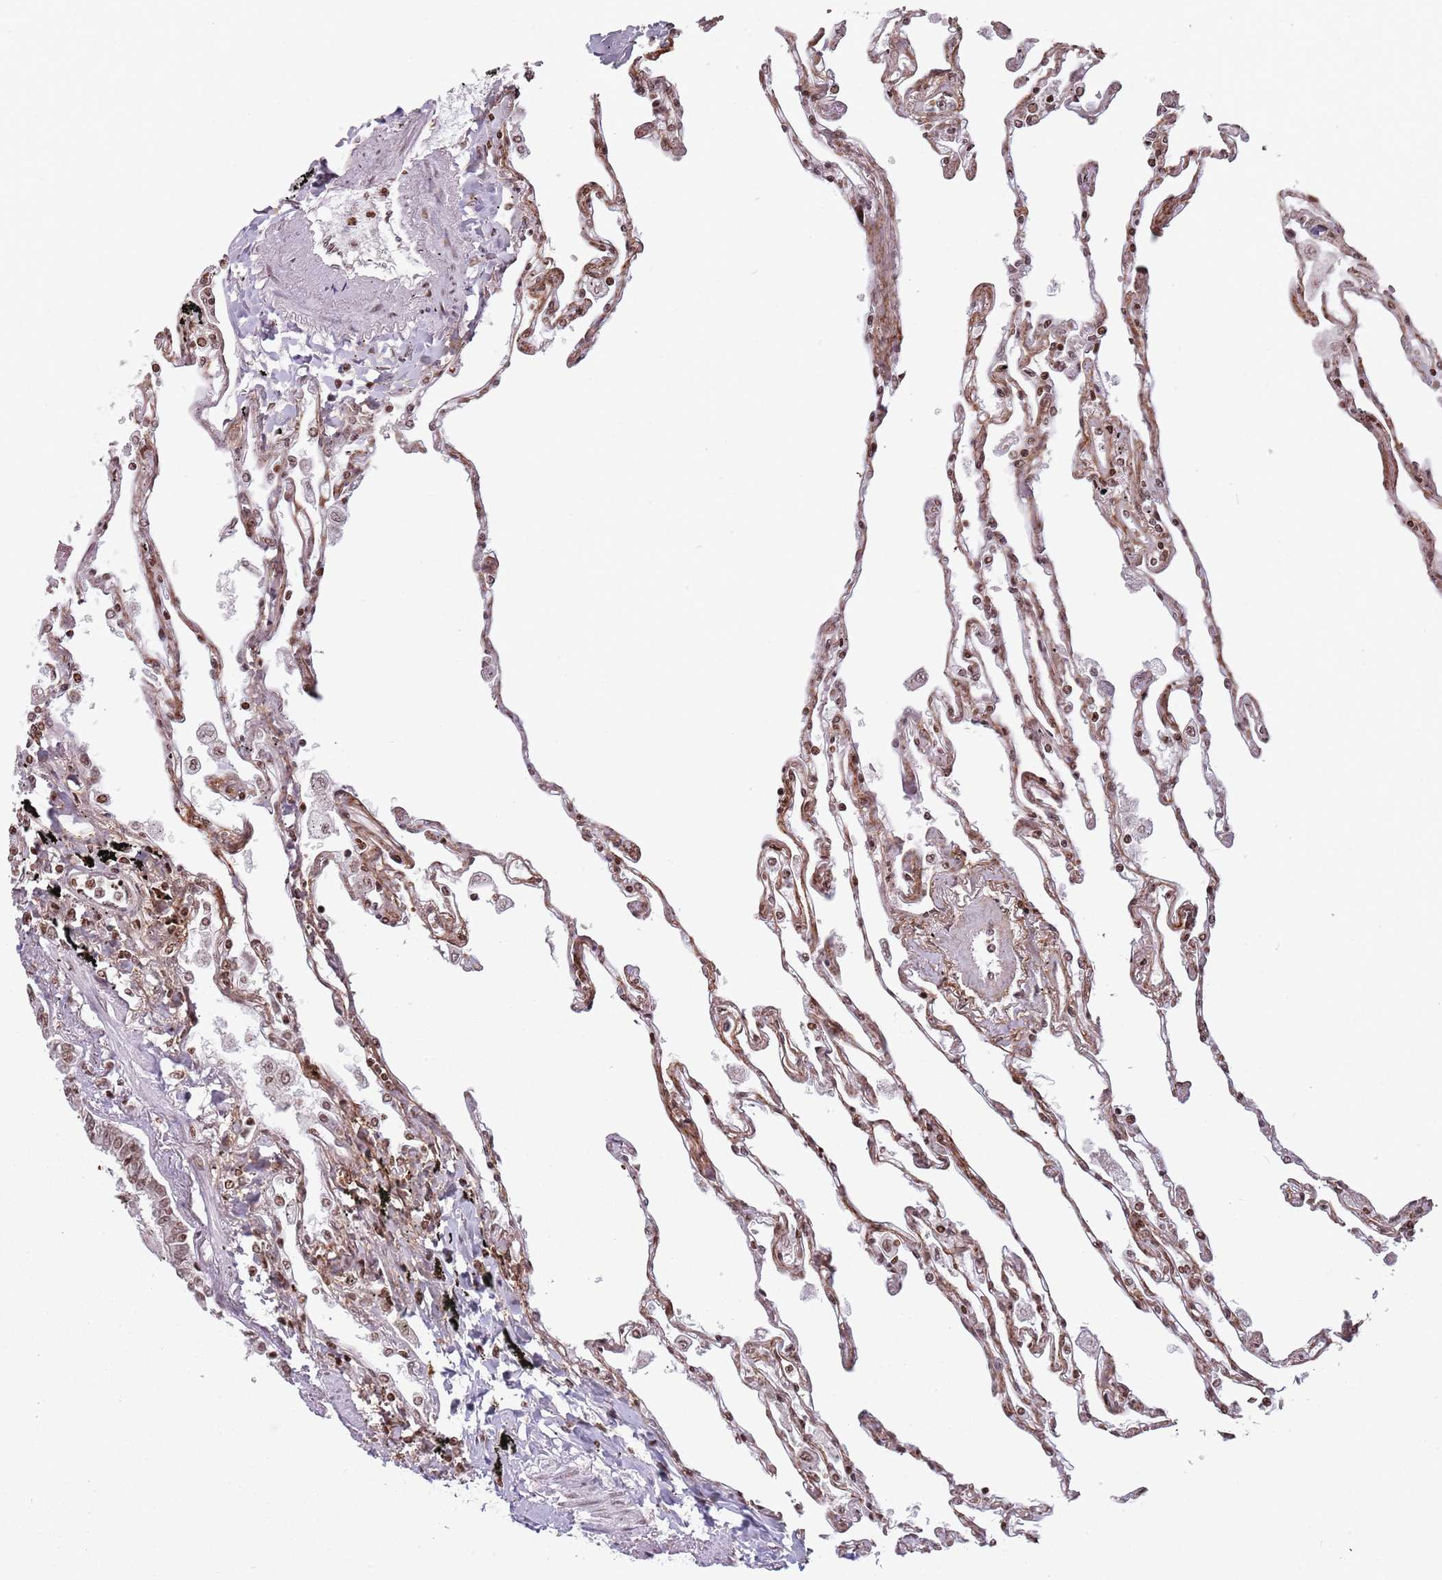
{"staining": {"intensity": "moderate", "quantity": ">75%", "location": "nuclear"}, "tissue": "lung", "cell_type": "Alveolar cells", "image_type": "normal", "snomed": [{"axis": "morphology", "description": "Normal tissue, NOS"}, {"axis": "topography", "description": "Lung"}], "caption": "Immunohistochemical staining of benign lung exhibits moderate nuclear protein positivity in approximately >75% of alveolar cells.", "gene": "SH3RF3", "patient": {"sex": "female", "age": 67}}